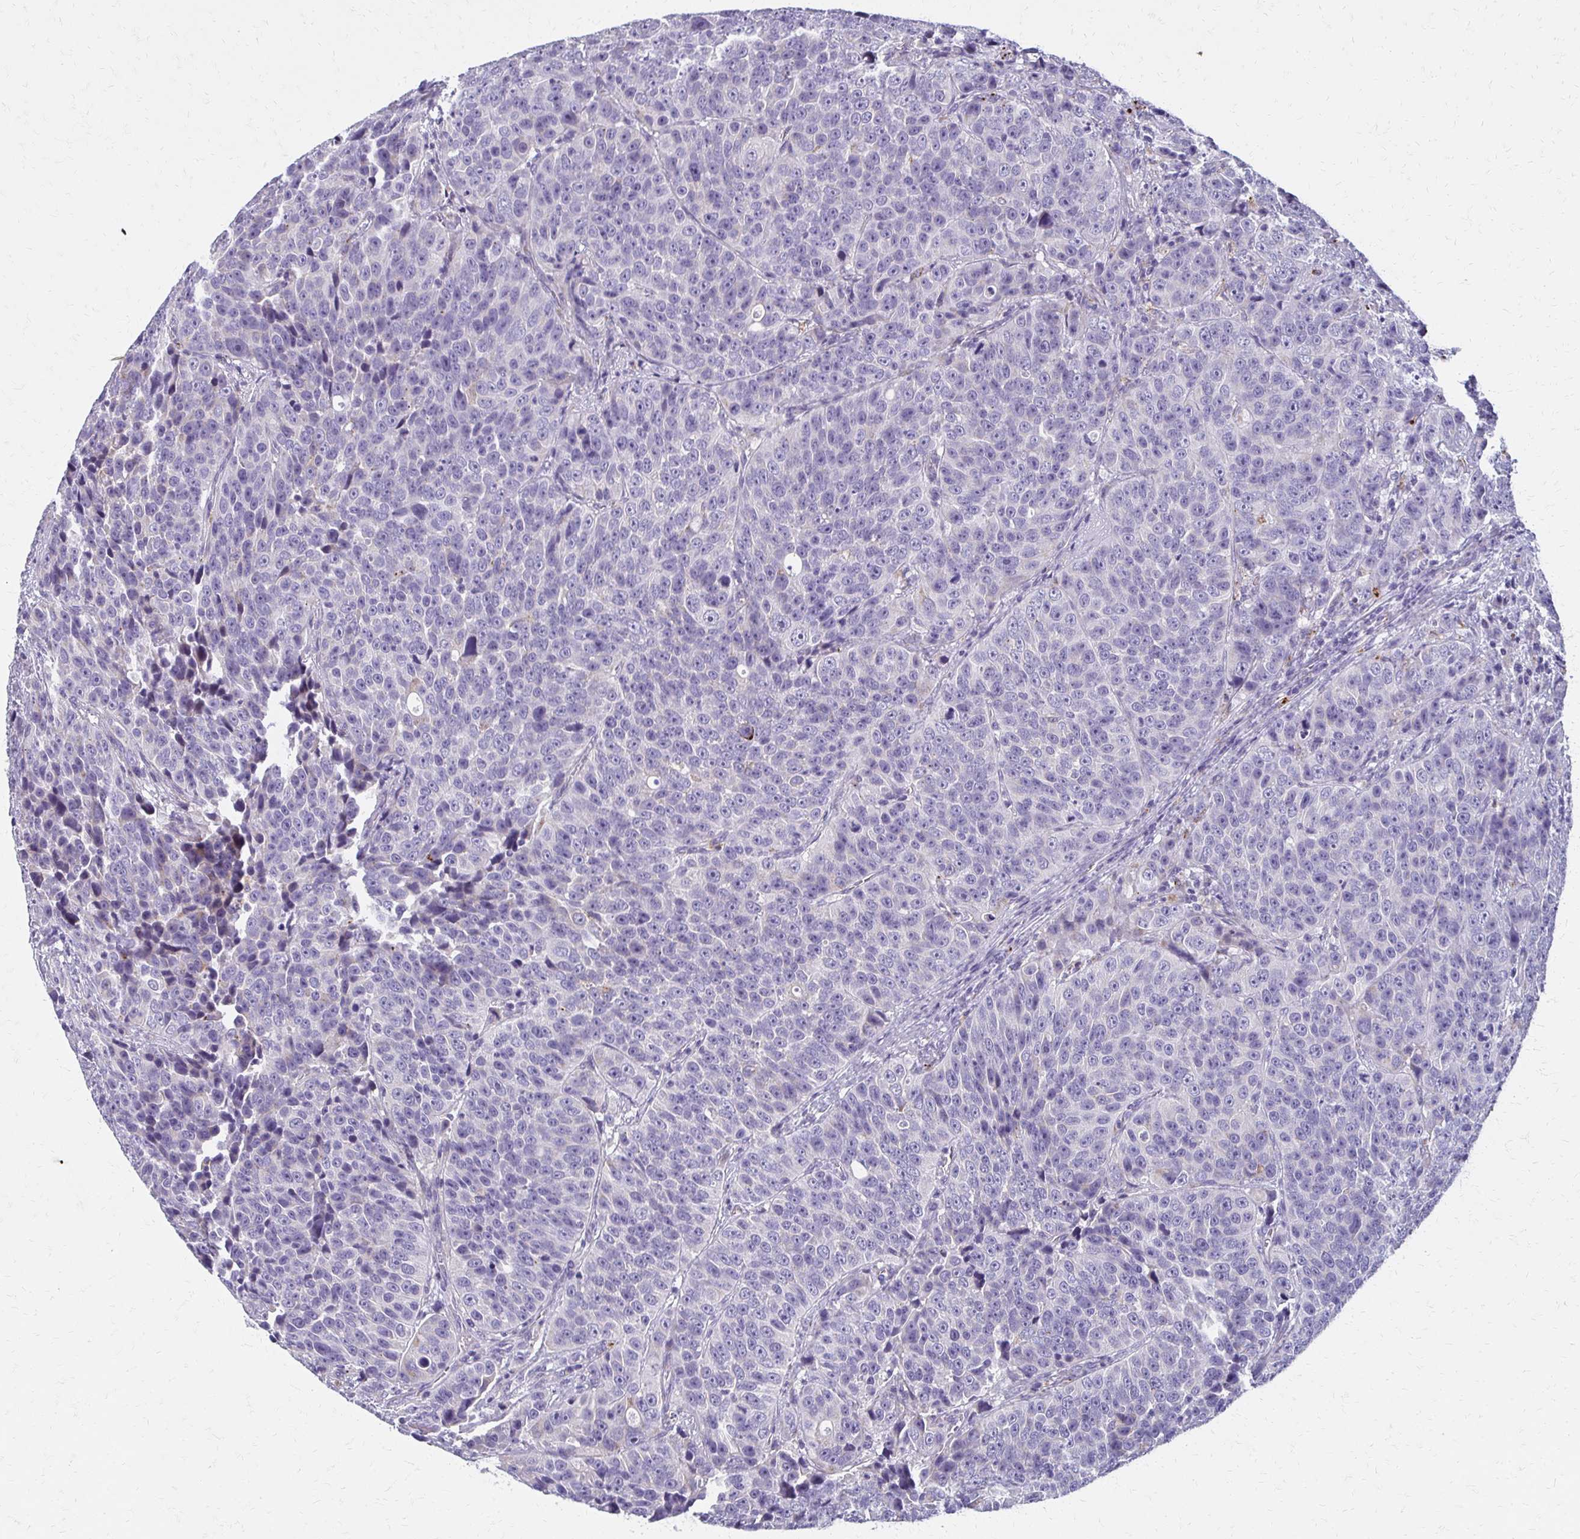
{"staining": {"intensity": "negative", "quantity": "none", "location": "none"}, "tissue": "urothelial cancer", "cell_type": "Tumor cells", "image_type": "cancer", "snomed": [{"axis": "morphology", "description": "Urothelial carcinoma, NOS"}, {"axis": "topography", "description": "Urinary bladder"}], "caption": "Transitional cell carcinoma was stained to show a protein in brown. There is no significant expression in tumor cells.", "gene": "BBS12", "patient": {"sex": "male", "age": 52}}